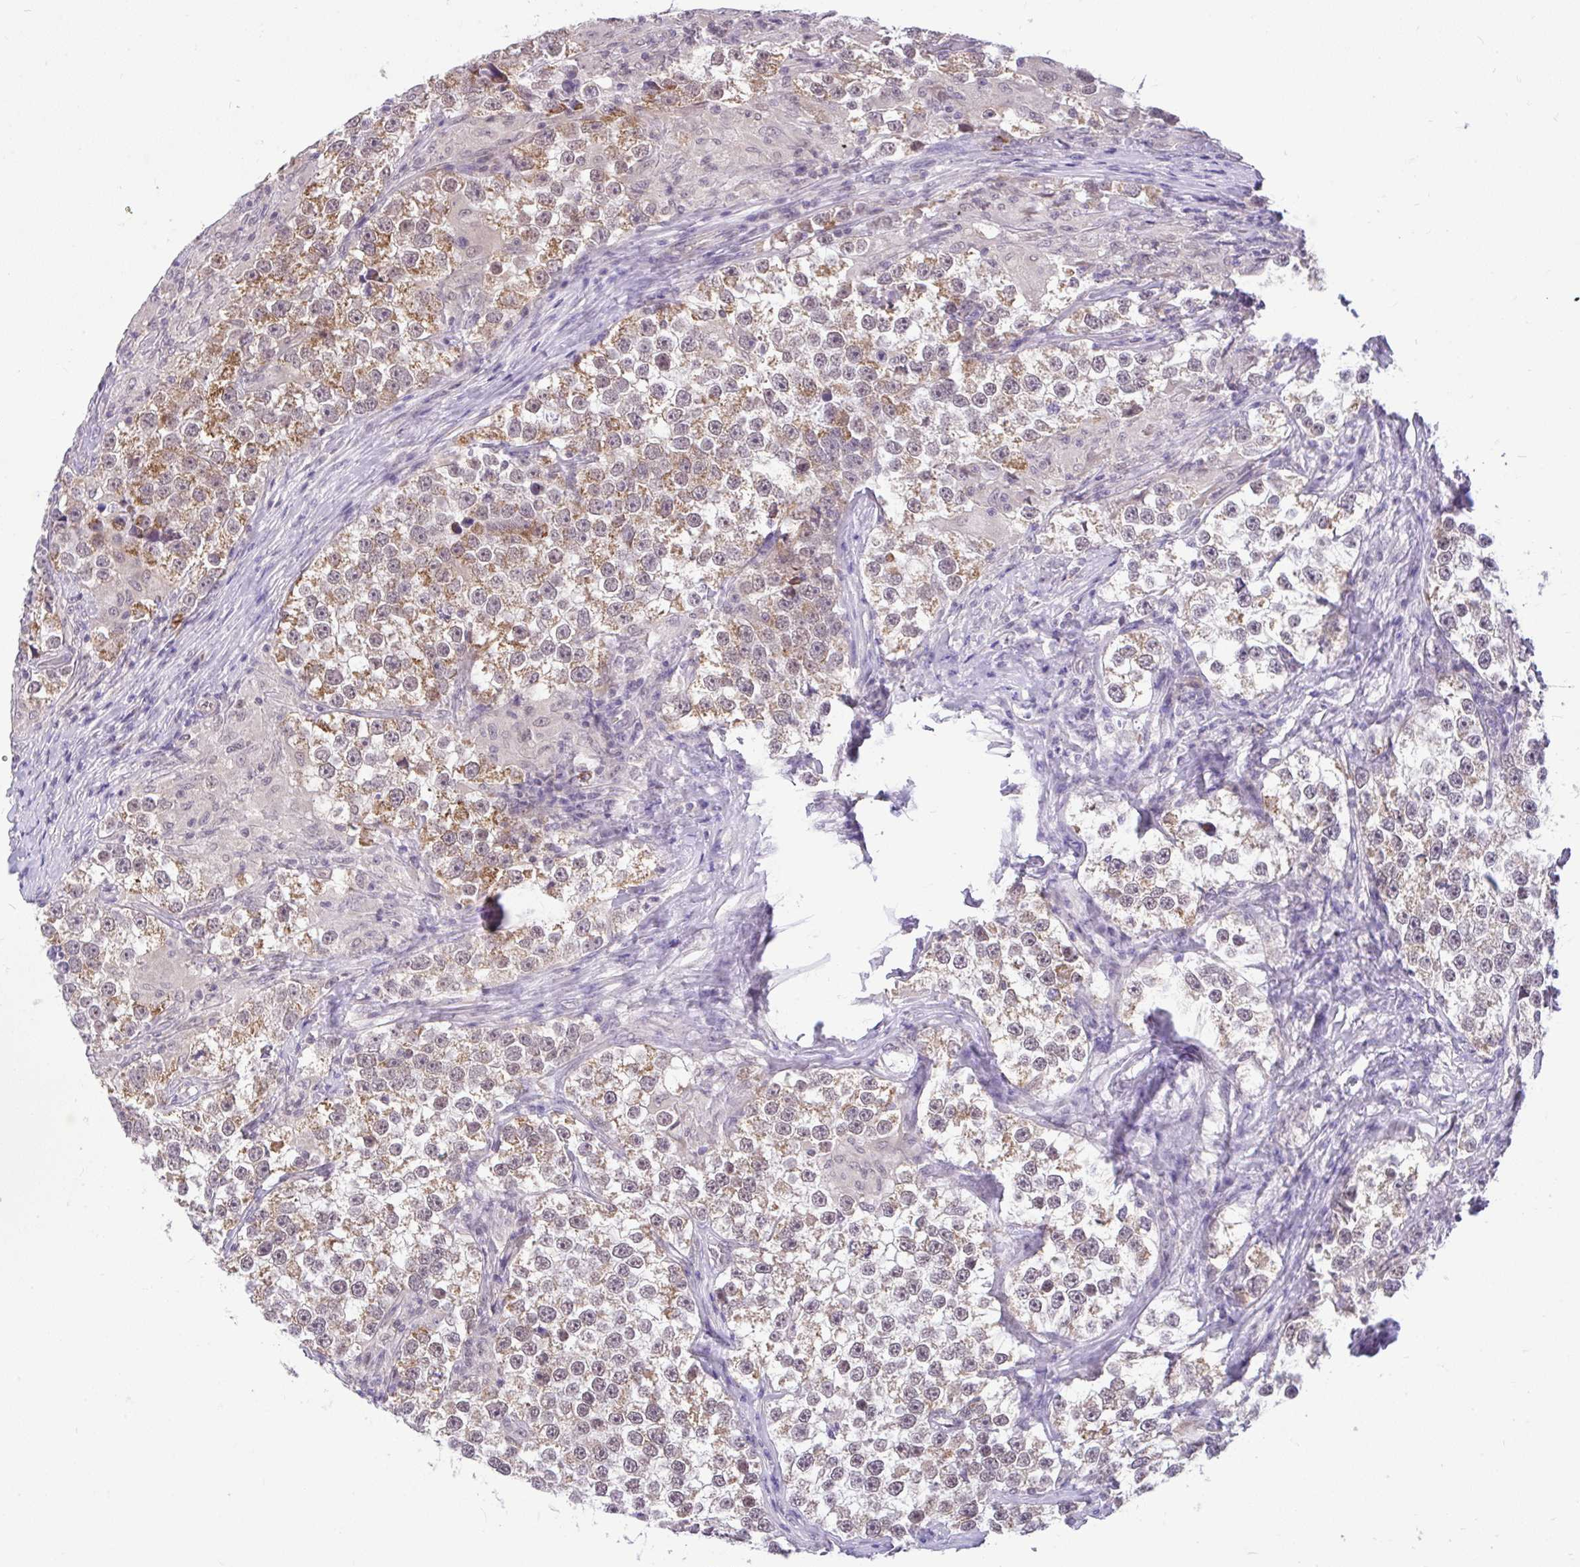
{"staining": {"intensity": "moderate", "quantity": "25%-75%", "location": "cytoplasmic/membranous"}, "tissue": "testis cancer", "cell_type": "Tumor cells", "image_type": "cancer", "snomed": [{"axis": "morphology", "description": "Seminoma, NOS"}, {"axis": "topography", "description": "Testis"}], "caption": "This micrograph demonstrates immunohistochemistry (IHC) staining of human testis cancer, with medium moderate cytoplasmic/membranous positivity in approximately 25%-75% of tumor cells.", "gene": "PYCR2", "patient": {"sex": "male", "age": 46}}